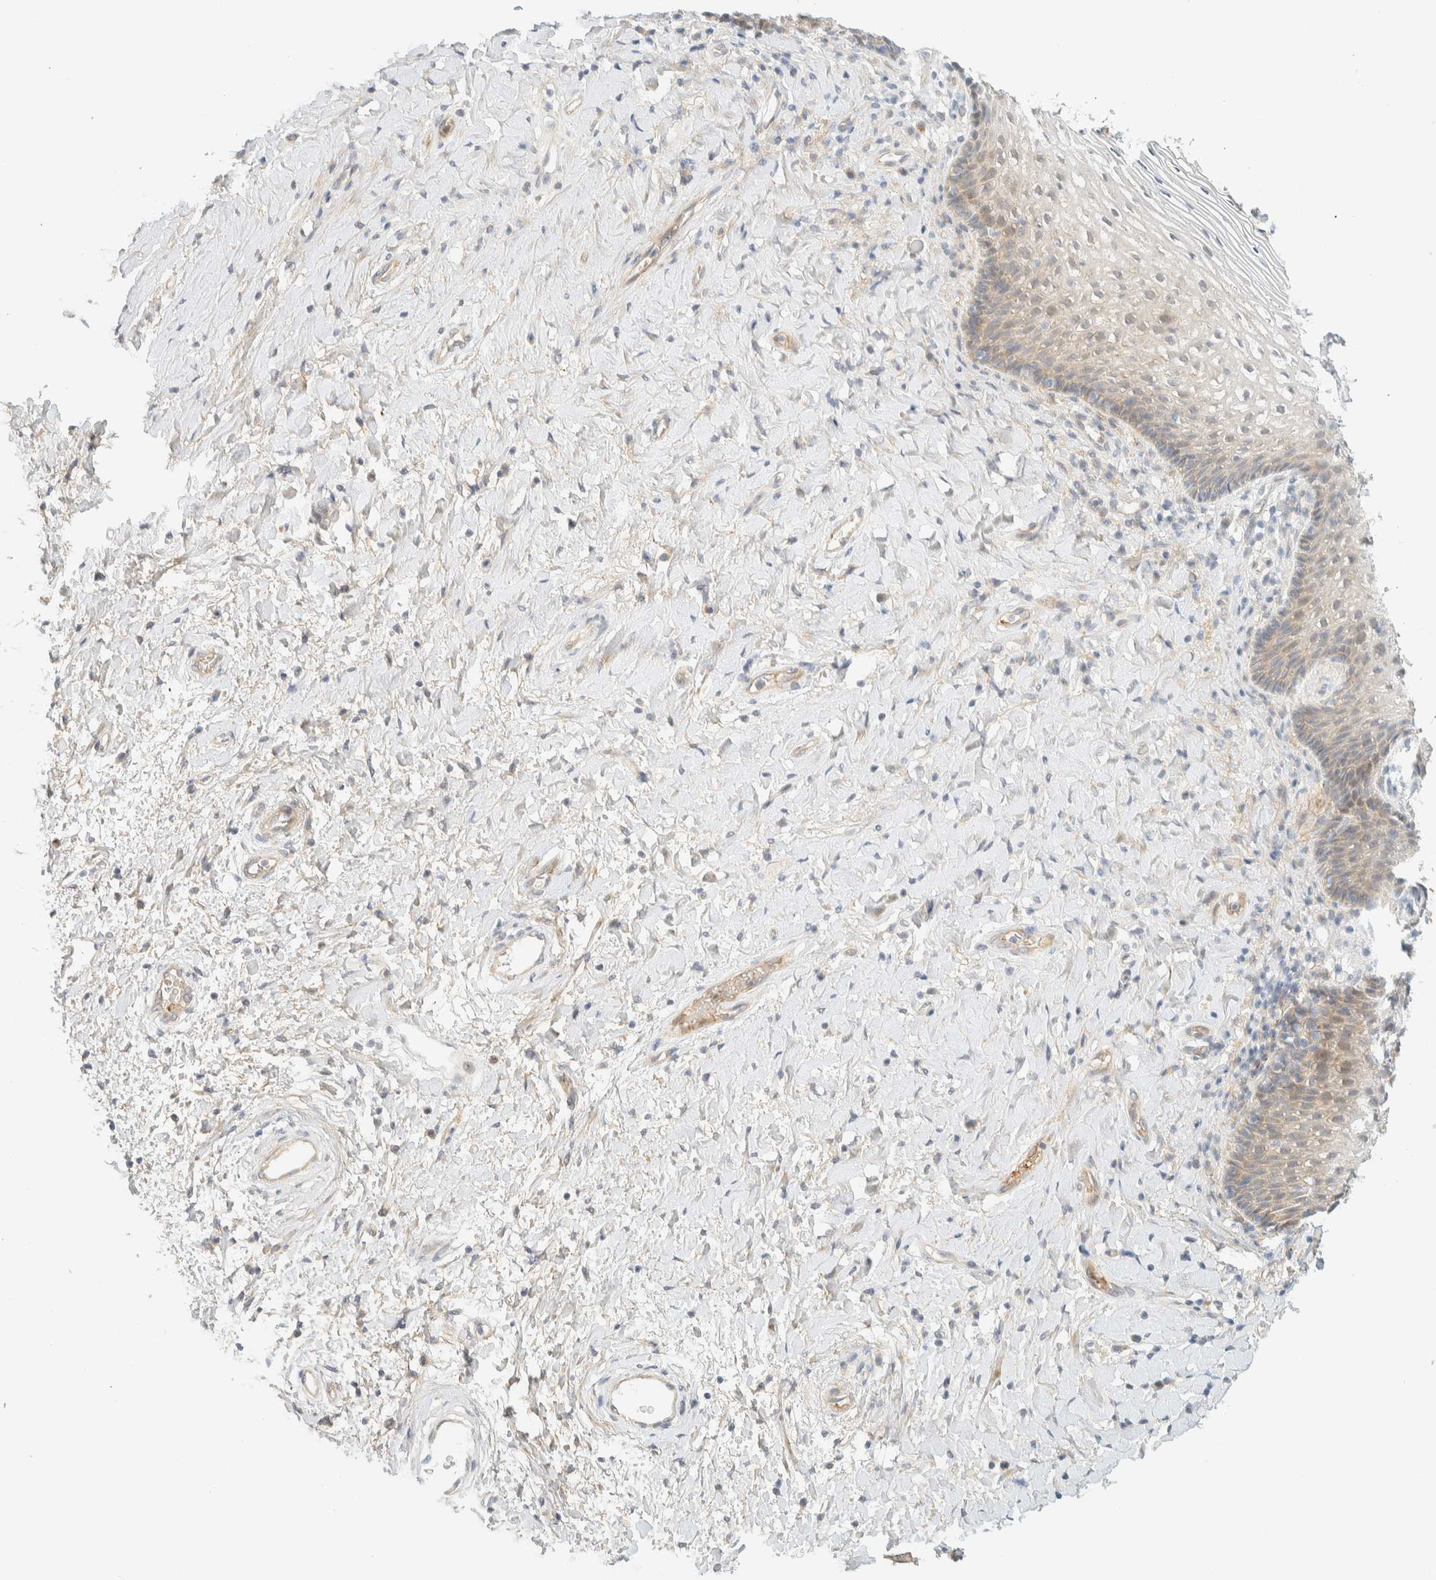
{"staining": {"intensity": "weak", "quantity": "<25%", "location": "cytoplasmic/membranous"}, "tissue": "vagina", "cell_type": "Squamous epithelial cells", "image_type": "normal", "snomed": [{"axis": "morphology", "description": "Normal tissue, NOS"}, {"axis": "topography", "description": "Vagina"}], "caption": "Immunohistochemistry micrograph of normal human vagina stained for a protein (brown), which displays no staining in squamous epithelial cells.", "gene": "TNK1", "patient": {"sex": "female", "age": 60}}